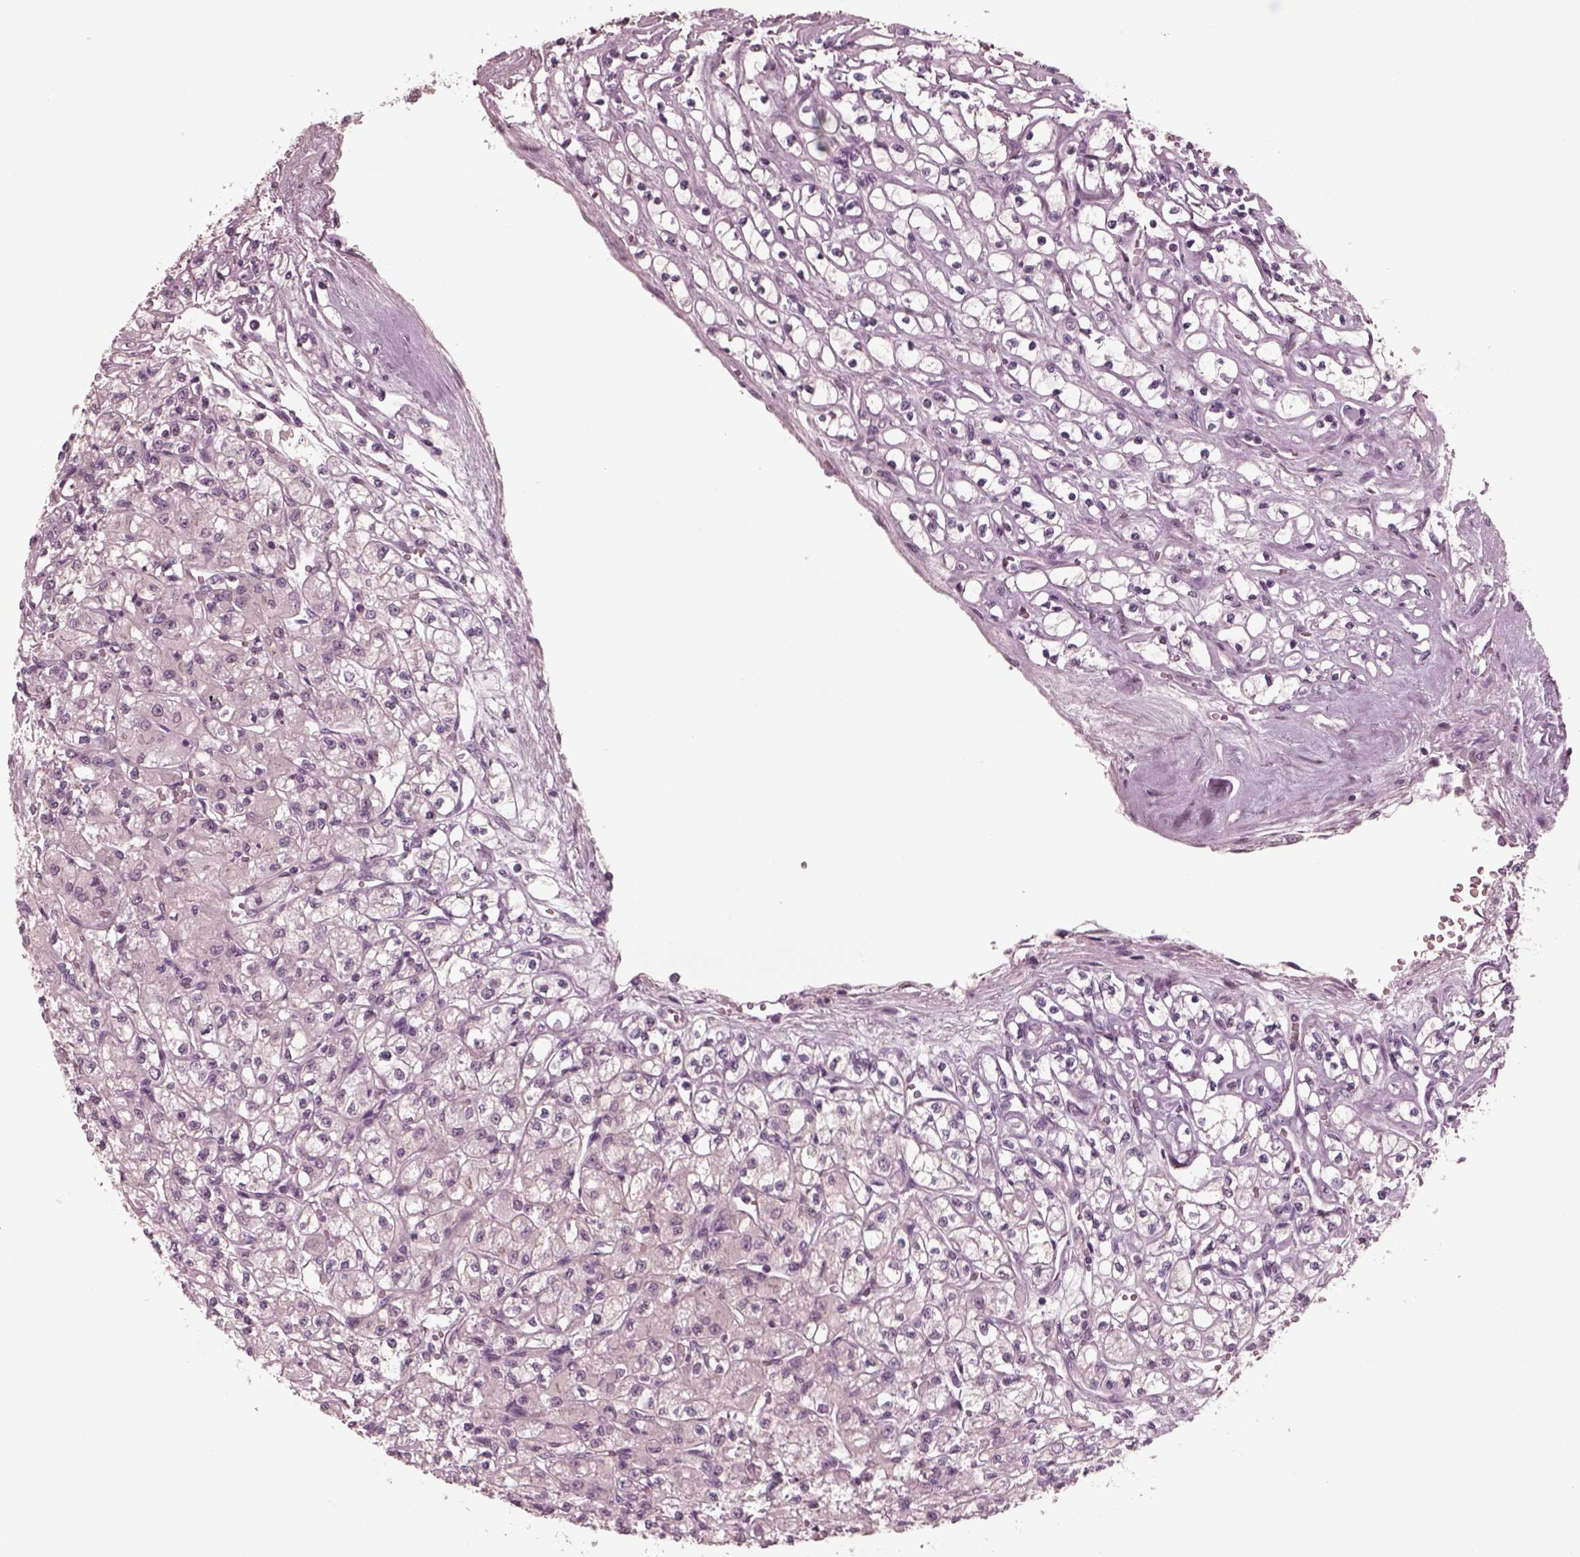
{"staining": {"intensity": "negative", "quantity": "none", "location": "none"}, "tissue": "renal cancer", "cell_type": "Tumor cells", "image_type": "cancer", "snomed": [{"axis": "morphology", "description": "Adenocarcinoma, NOS"}, {"axis": "topography", "description": "Kidney"}], "caption": "Immunohistochemistry (IHC) micrograph of human renal cancer stained for a protein (brown), which demonstrates no expression in tumor cells.", "gene": "SAXO1", "patient": {"sex": "female", "age": 70}}